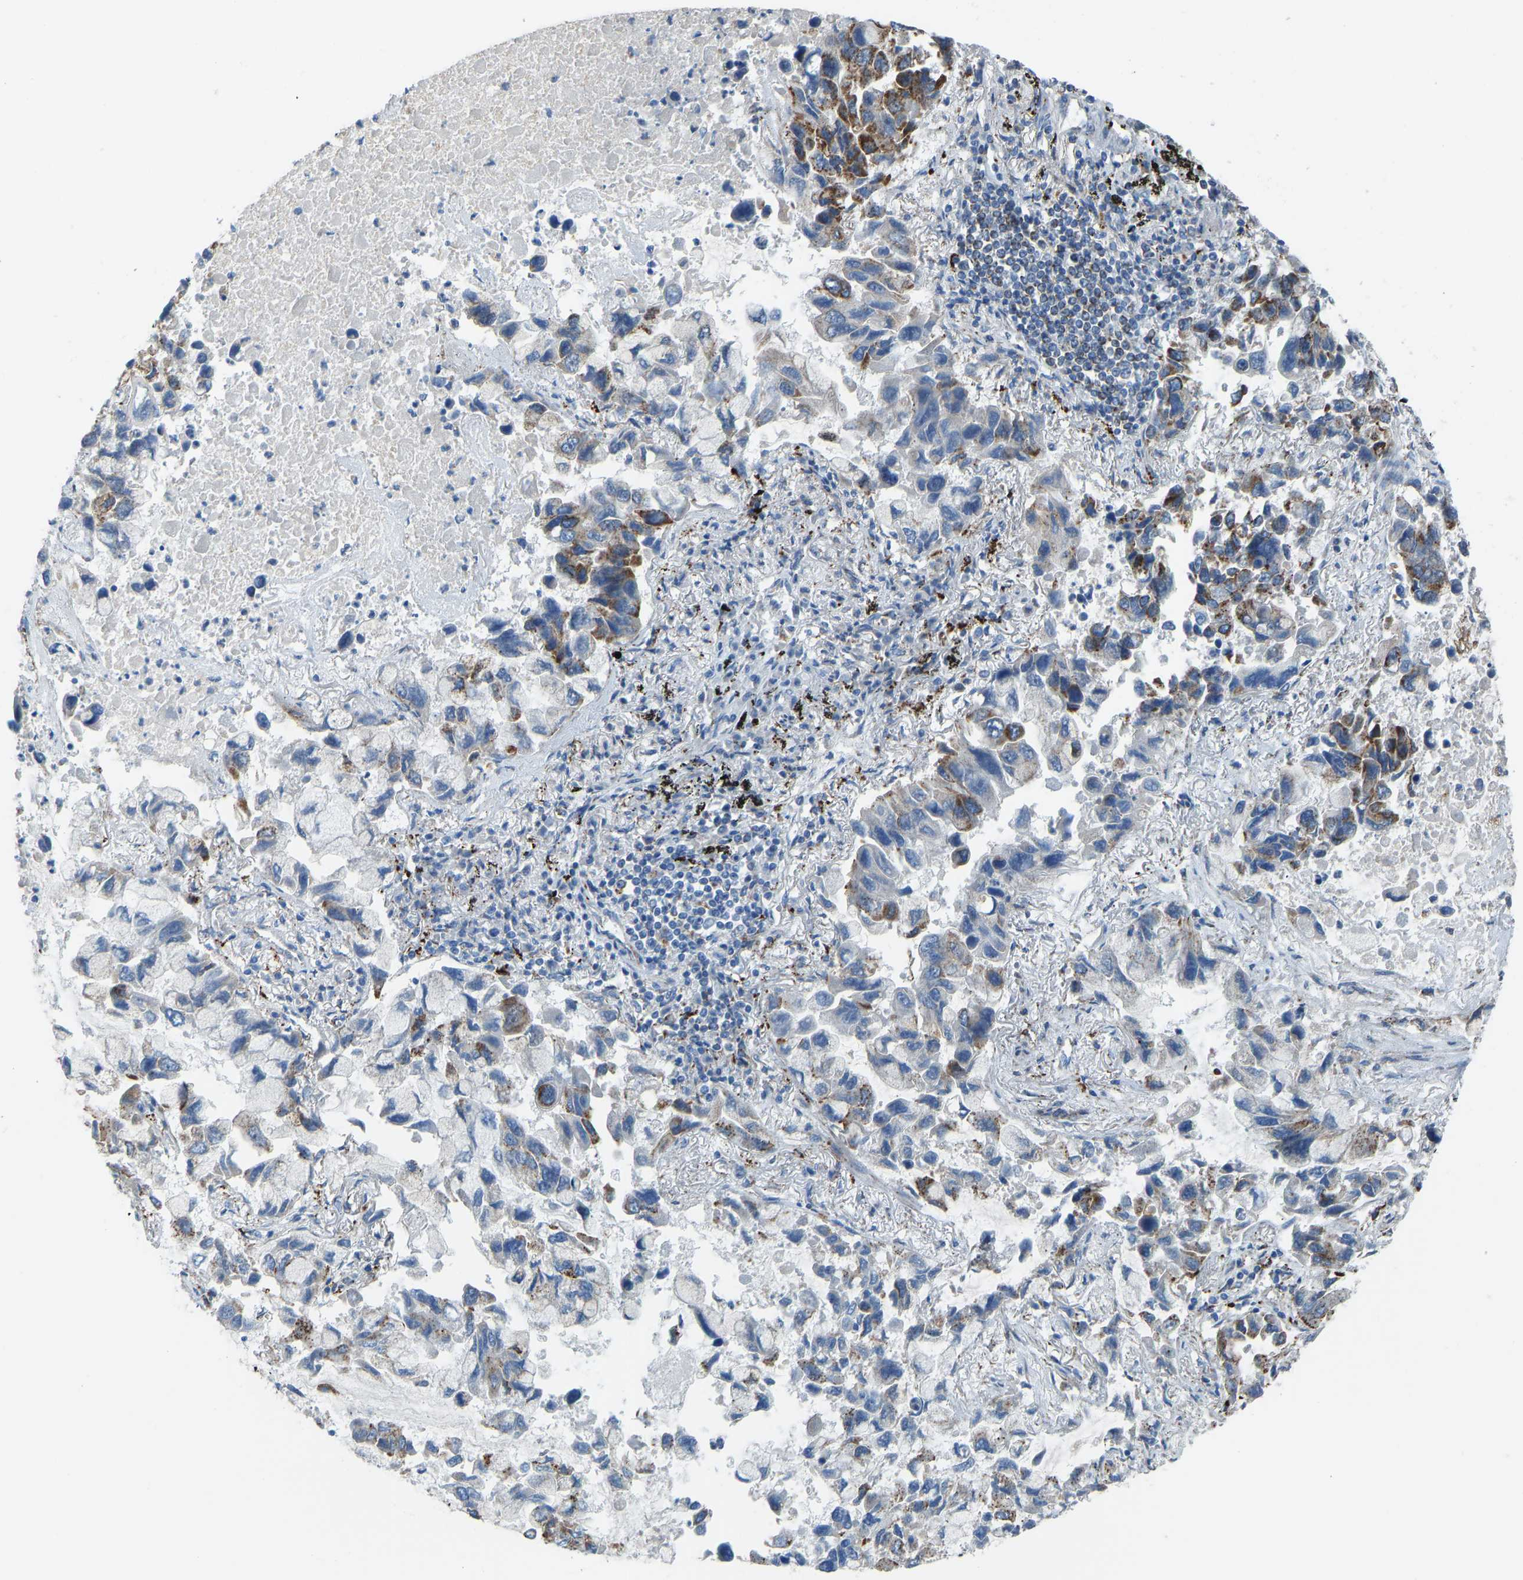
{"staining": {"intensity": "moderate", "quantity": "25%-75%", "location": "cytoplasmic/membranous"}, "tissue": "lung cancer", "cell_type": "Tumor cells", "image_type": "cancer", "snomed": [{"axis": "morphology", "description": "Adenocarcinoma, NOS"}, {"axis": "topography", "description": "Lung"}], "caption": "DAB (3,3'-diaminobenzidine) immunohistochemical staining of lung cancer (adenocarcinoma) demonstrates moderate cytoplasmic/membranous protein staining in about 25%-75% of tumor cells.", "gene": "SMIM20", "patient": {"sex": "male", "age": 64}}